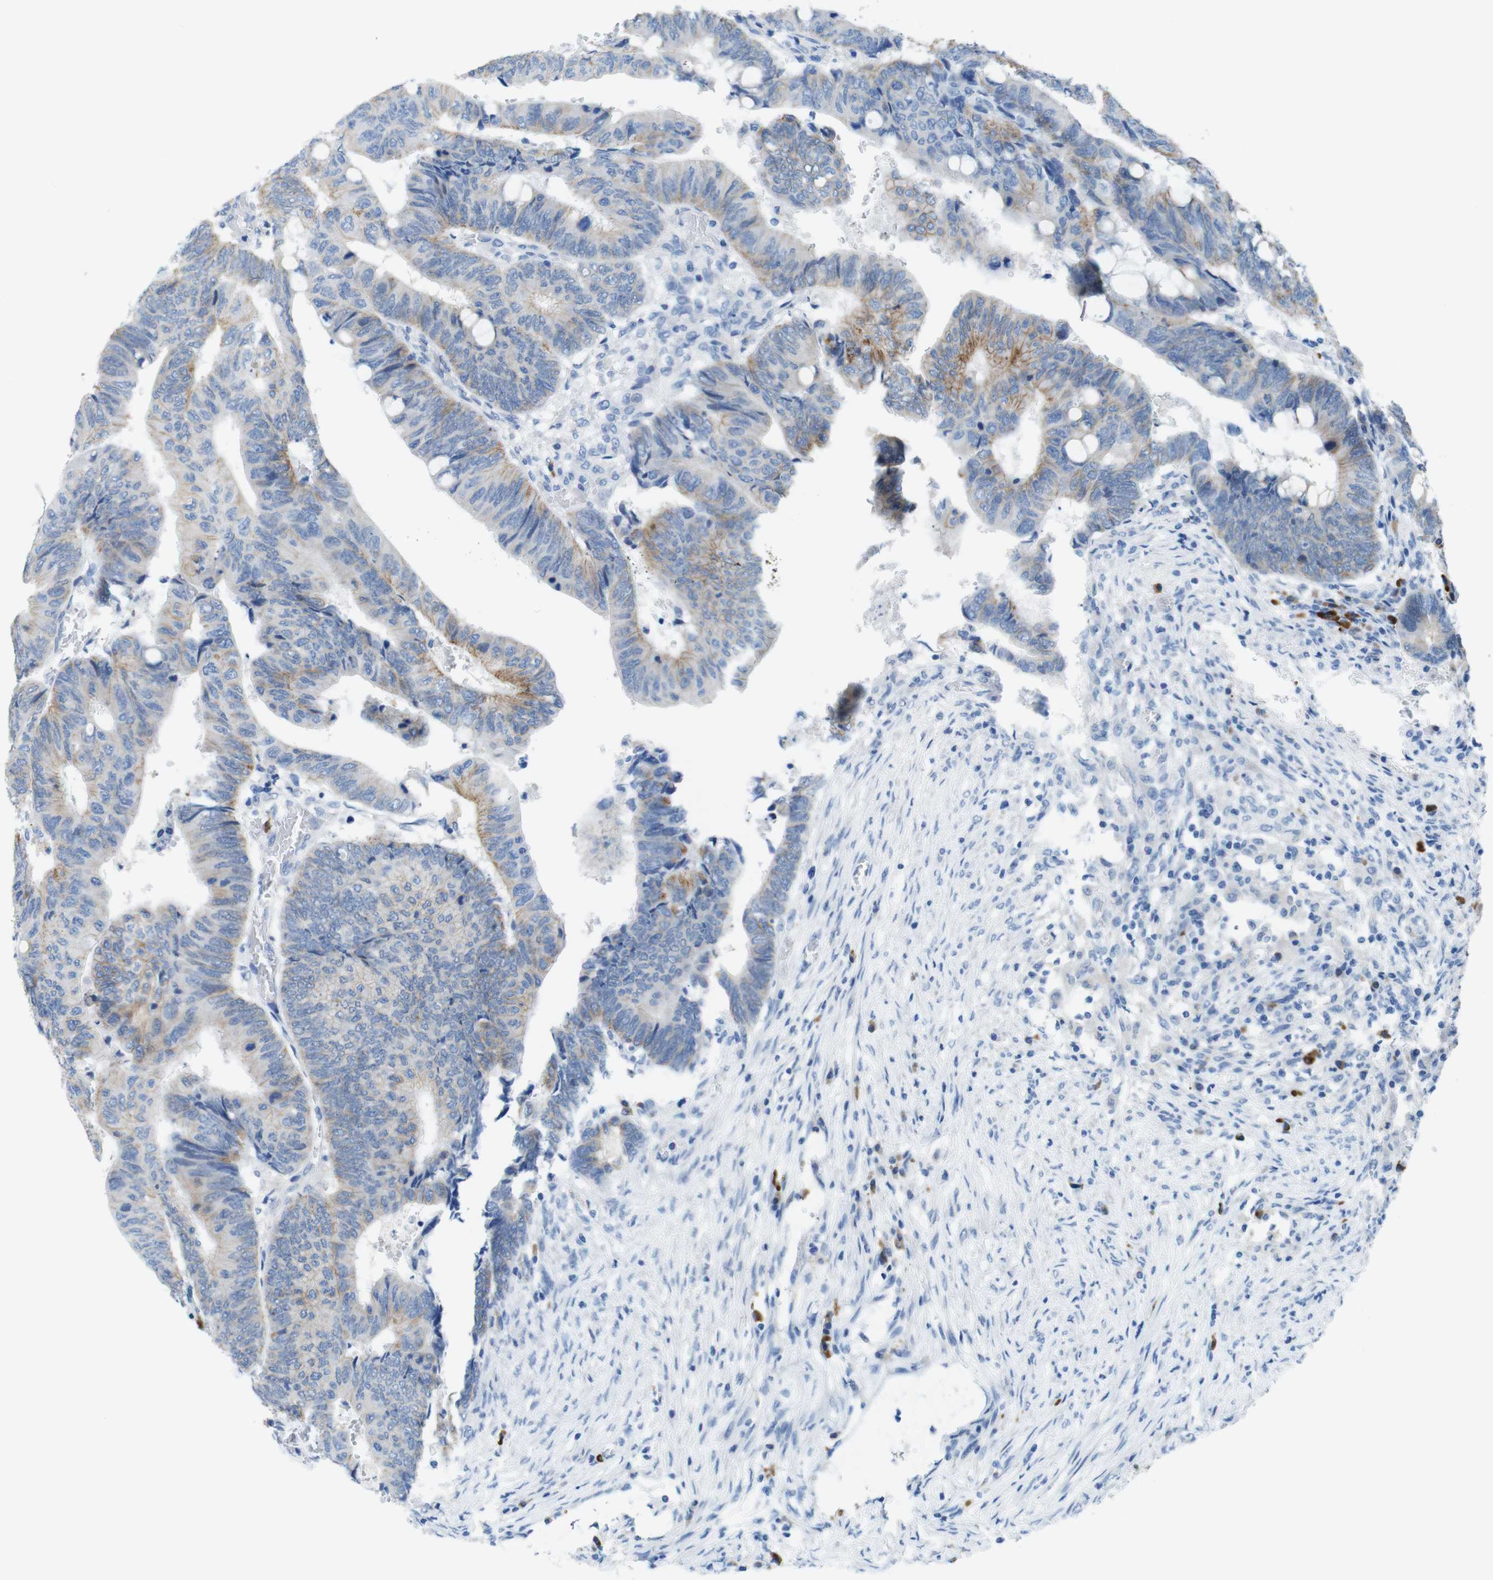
{"staining": {"intensity": "moderate", "quantity": "<25%", "location": "cytoplasmic/membranous"}, "tissue": "colorectal cancer", "cell_type": "Tumor cells", "image_type": "cancer", "snomed": [{"axis": "morphology", "description": "Normal tissue, NOS"}, {"axis": "morphology", "description": "Adenocarcinoma, NOS"}, {"axis": "topography", "description": "Rectum"}, {"axis": "topography", "description": "Peripheral nerve tissue"}], "caption": "Moderate cytoplasmic/membranous protein expression is seen in approximately <25% of tumor cells in adenocarcinoma (colorectal).", "gene": "CLMN", "patient": {"sex": "male", "age": 92}}